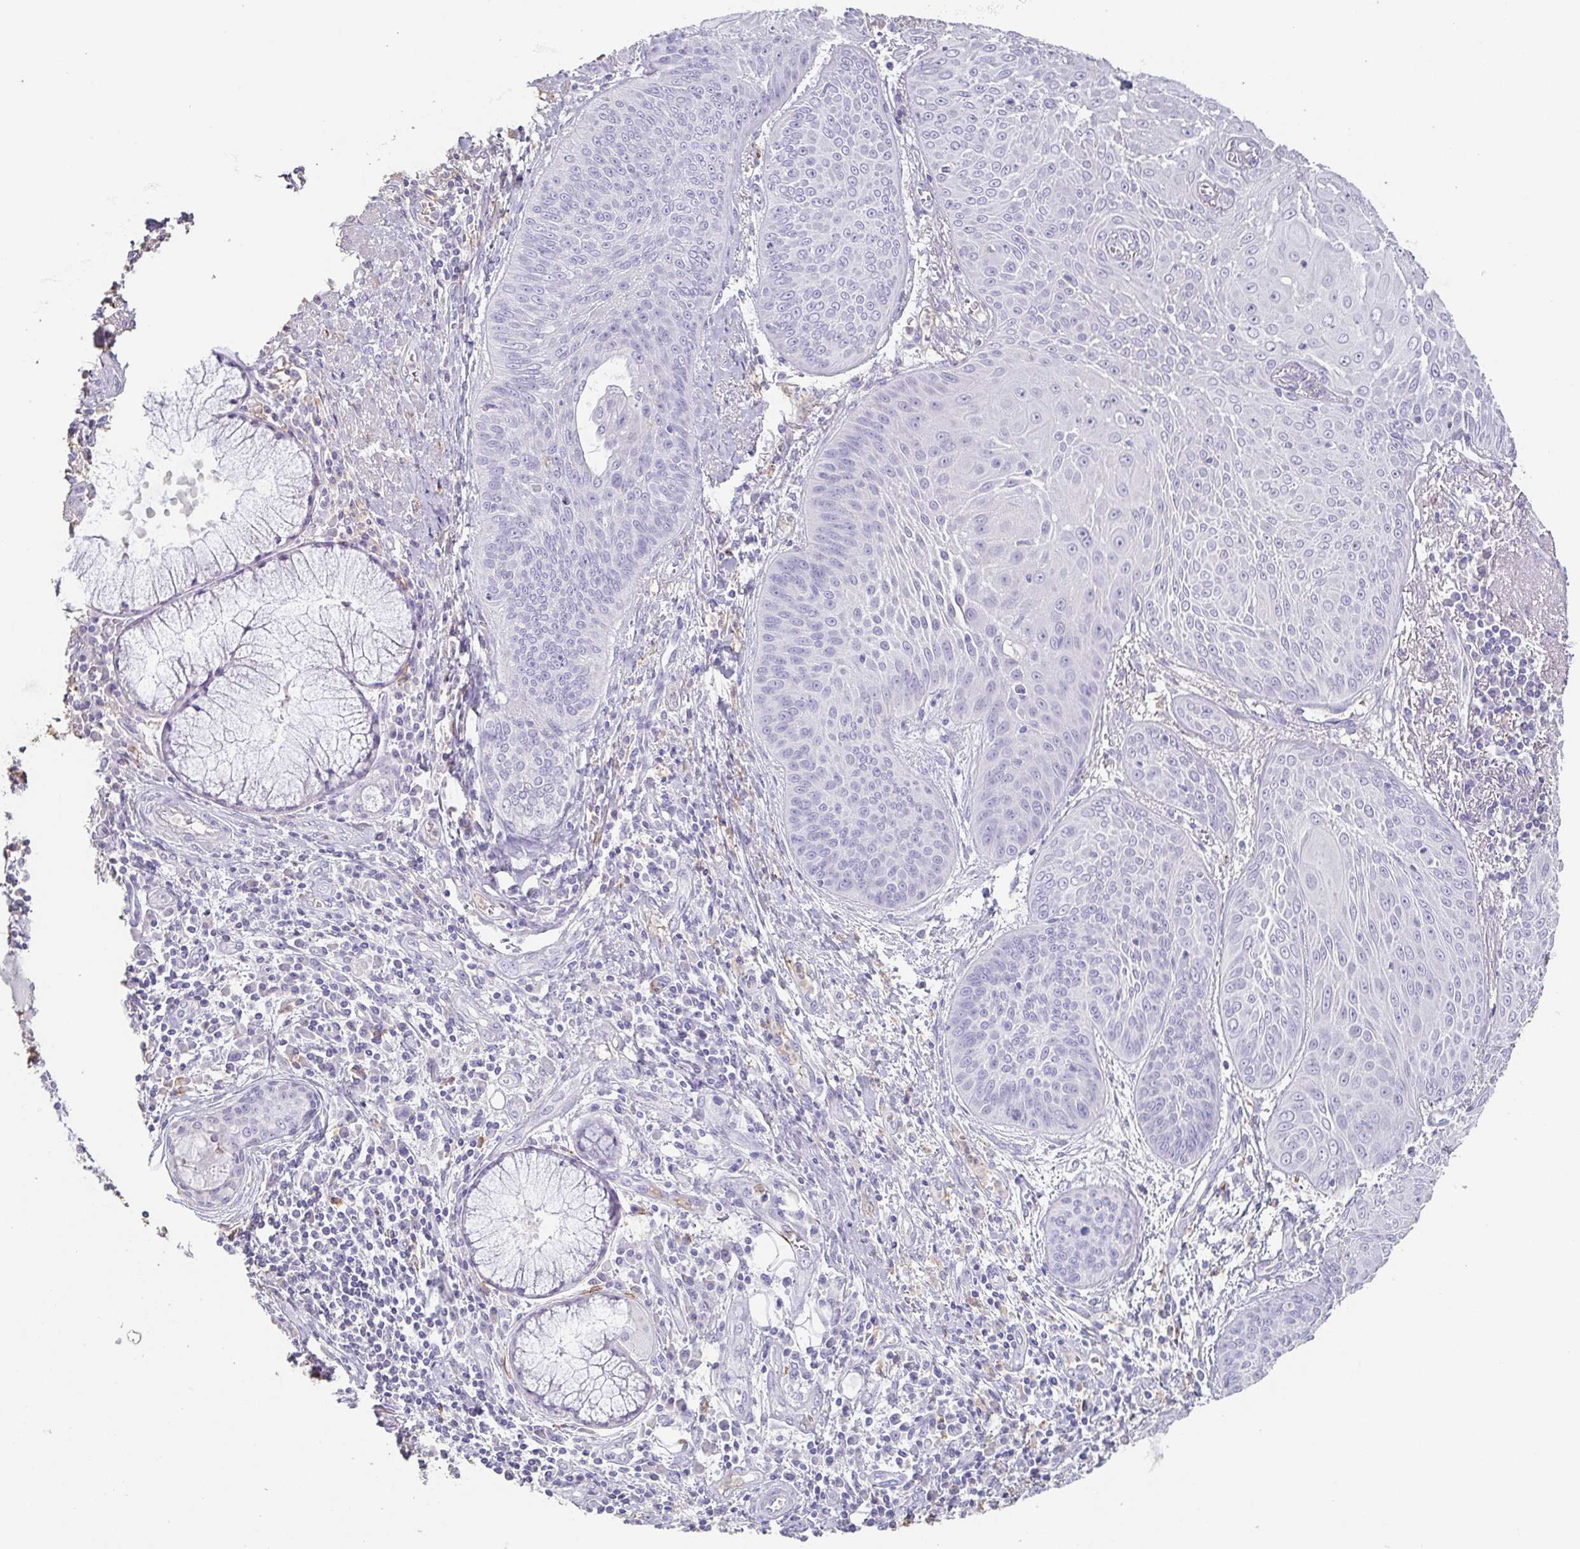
{"staining": {"intensity": "negative", "quantity": "none", "location": "none"}, "tissue": "lung cancer", "cell_type": "Tumor cells", "image_type": "cancer", "snomed": [{"axis": "morphology", "description": "Squamous cell carcinoma, NOS"}, {"axis": "topography", "description": "Lung"}], "caption": "Protein analysis of lung cancer (squamous cell carcinoma) shows no significant staining in tumor cells.", "gene": "BPIFA2", "patient": {"sex": "male", "age": 74}}